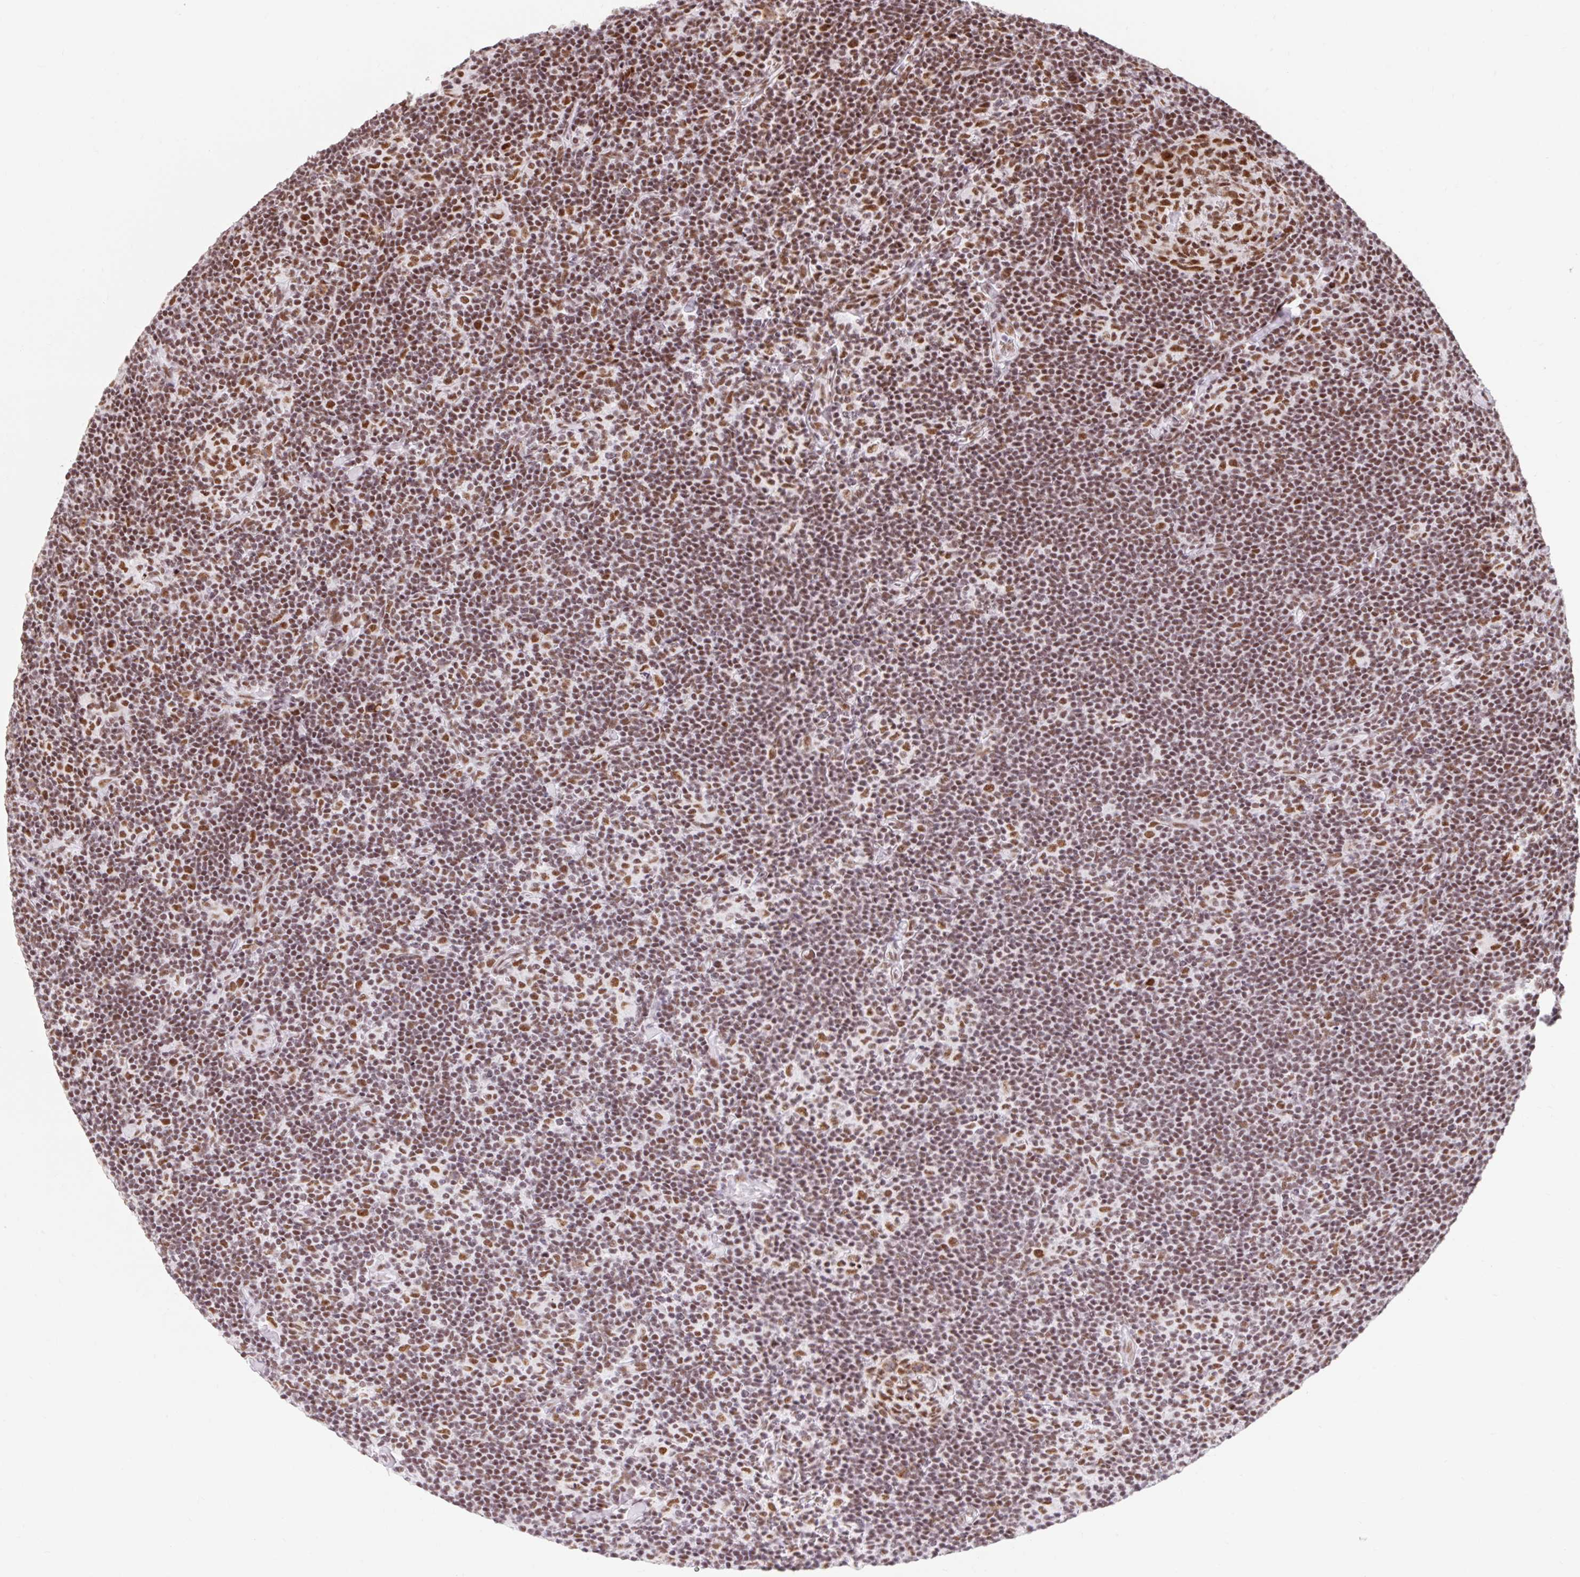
{"staining": {"intensity": "moderate", "quantity": ">75%", "location": "nuclear"}, "tissue": "lymphoma", "cell_type": "Tumor cells", "image_type": "cancer", "snomed": [{"axis": "morphology", "description": "Hodgkin's disease, NOS"}, {"axis": "topography", "description": "Lymph node"}], "caption": "Lymphoma stained with a brown dye shows moderate nuclear positive staining in about >75% of tumor cells.", "gene": "SRSF10", "patient": {"sex": "female", "age": 57}}